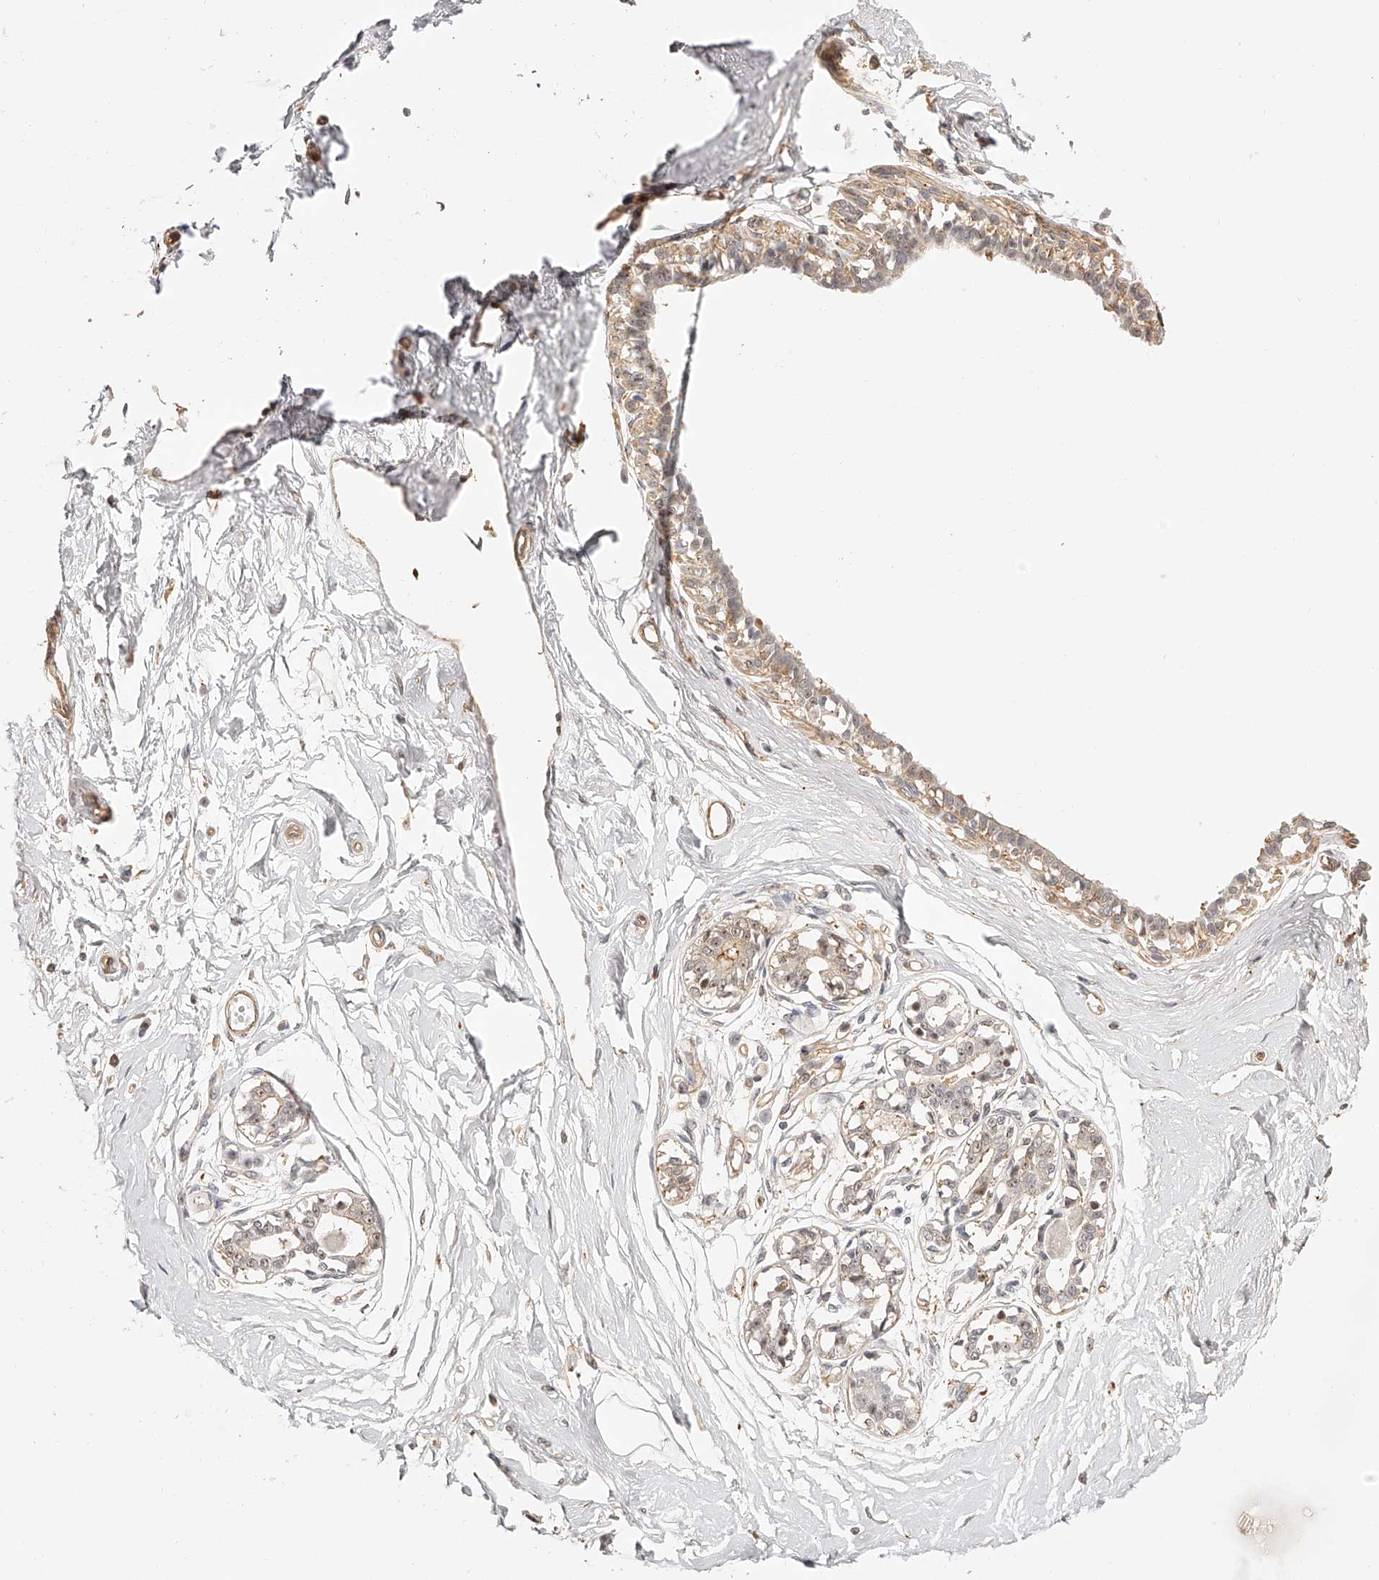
{"staining": {"intensity": "weak", "quantity": ">75%", "location": "cytoplasmic/membranous"}, "tissue": "breast", "cell_type": "Adipocytes", "image_type": "normal", "snomed": [{"axis": "morphology", "description": "Normal tissue, NOS"}, {"axis": "topography", "description": "Breast"}], "caption": "Brown immunohistochemical staining in unremarkable breast demonstrates weak cytoplasmic/membranous positivity in approximately >75% of adipocytes. The staining was performed using DAB (3,3'-diaminobenzidine) to visualize the protein expression in brown, while the nuclei were stained in blue with hematoxylin (Magnification: 20x).", "gene": "SYNC", "patient": {"sex": "female", "age": 45}}